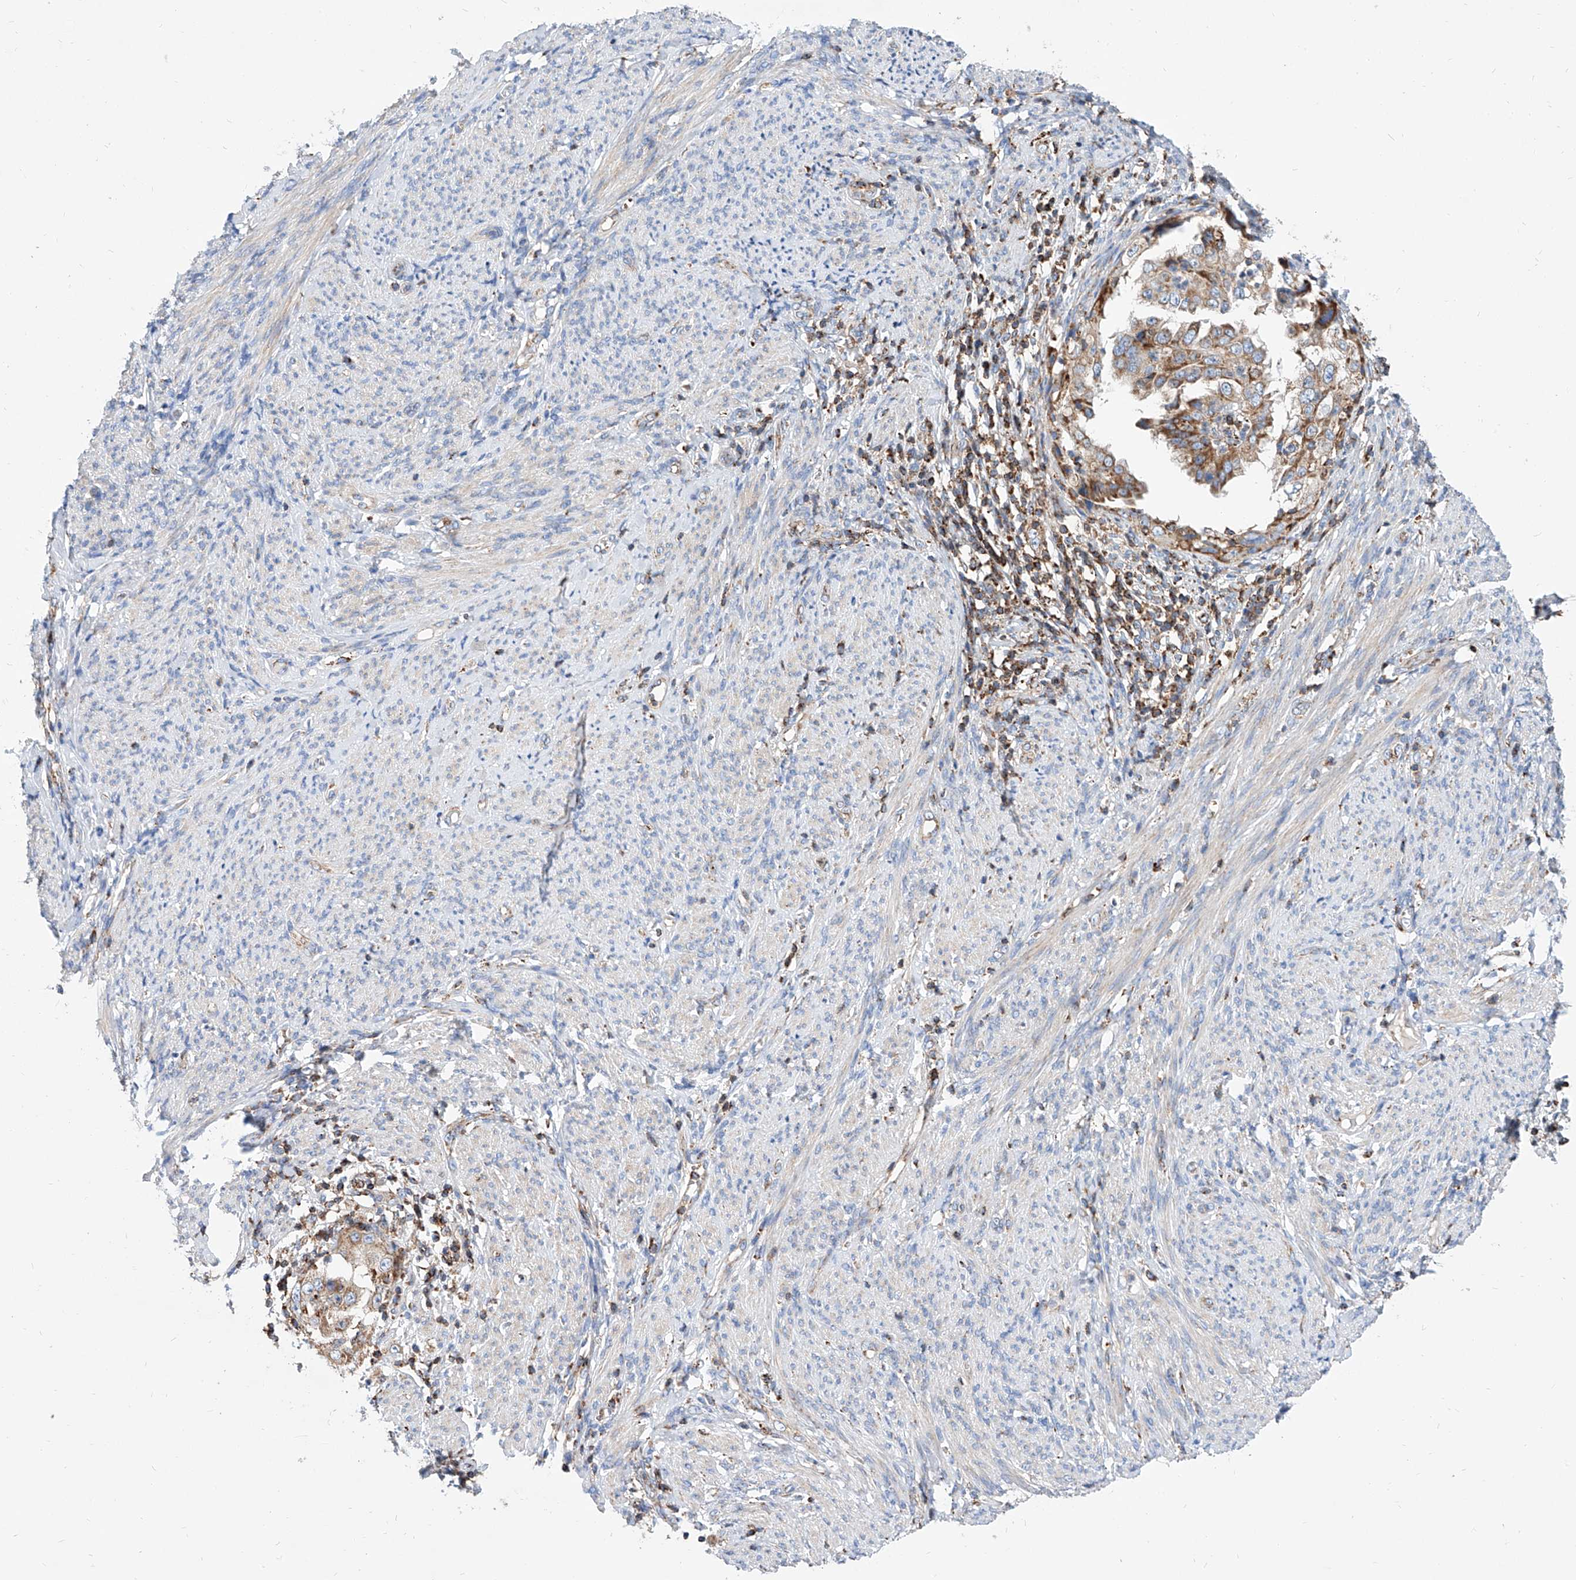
{"staining": {"intensity": "moderate", "quantity": ">75%", "location": "cytoplasmic/membranous"}, "tissue": "endometrial cancer", "cell_type": "Tumor cells", "image_type": "cancer", "snomed": [{"axis": "morphology", "description": "Adenocarcinoma, NOS"}, {"axis": "topography", "description": "Endometrium"}], "caption": "Protein expression analysis of human endometrial cancer (adenocarcinoma) reveals moderate cytoplasmic/membranous positivity in about >75% of tumor cells.", "gene": "CPNE5", "patient": {"sex": "female", "age": 85}}